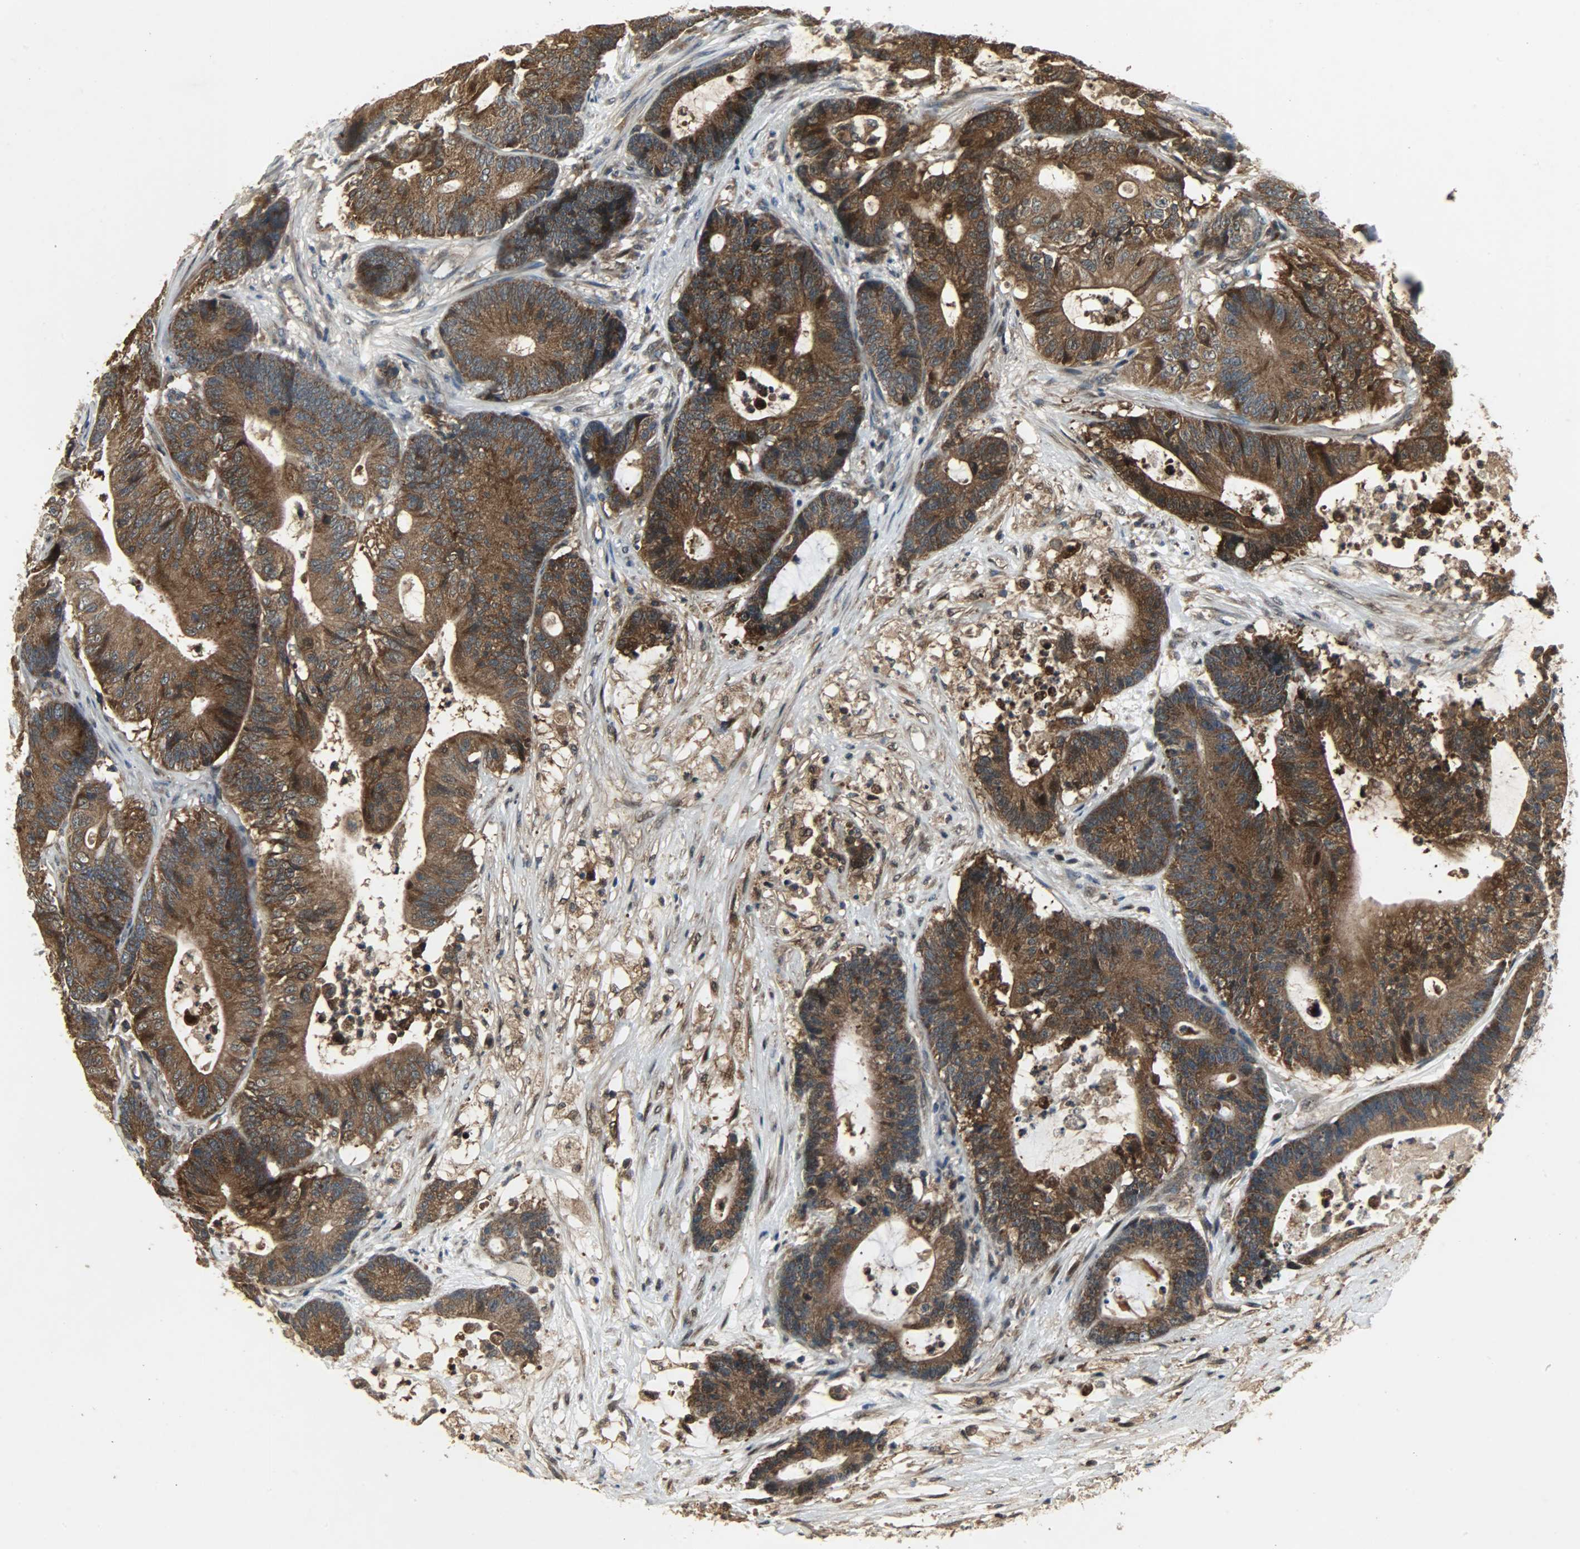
{"staining": {"intensity": "strong", "quantity": ">75%", "location": "cytoplasmic/membranous,nuclear"}, "tissue": "colorectal cancer", "cell_type": "Tumor cells", "image_type": "cancer", "snomed": [{"axis": "morphology", "description": "Adenocarcinoma, NOS"}, {"axis": "topography", "description": "Colon"}], "caption": "Immunohistochemistry (IHC) of human colorectal cancer demonstrates high levels of strong cytoplasmic/membranous and nuclear positivity in about >75% of tumor cells. (DAB (3,3'-diaminobenzidine) = brown stain, brightfield microscopy at high magnification).", "gene": "AMT", "patient": {"sex": "female", "age": 84}}